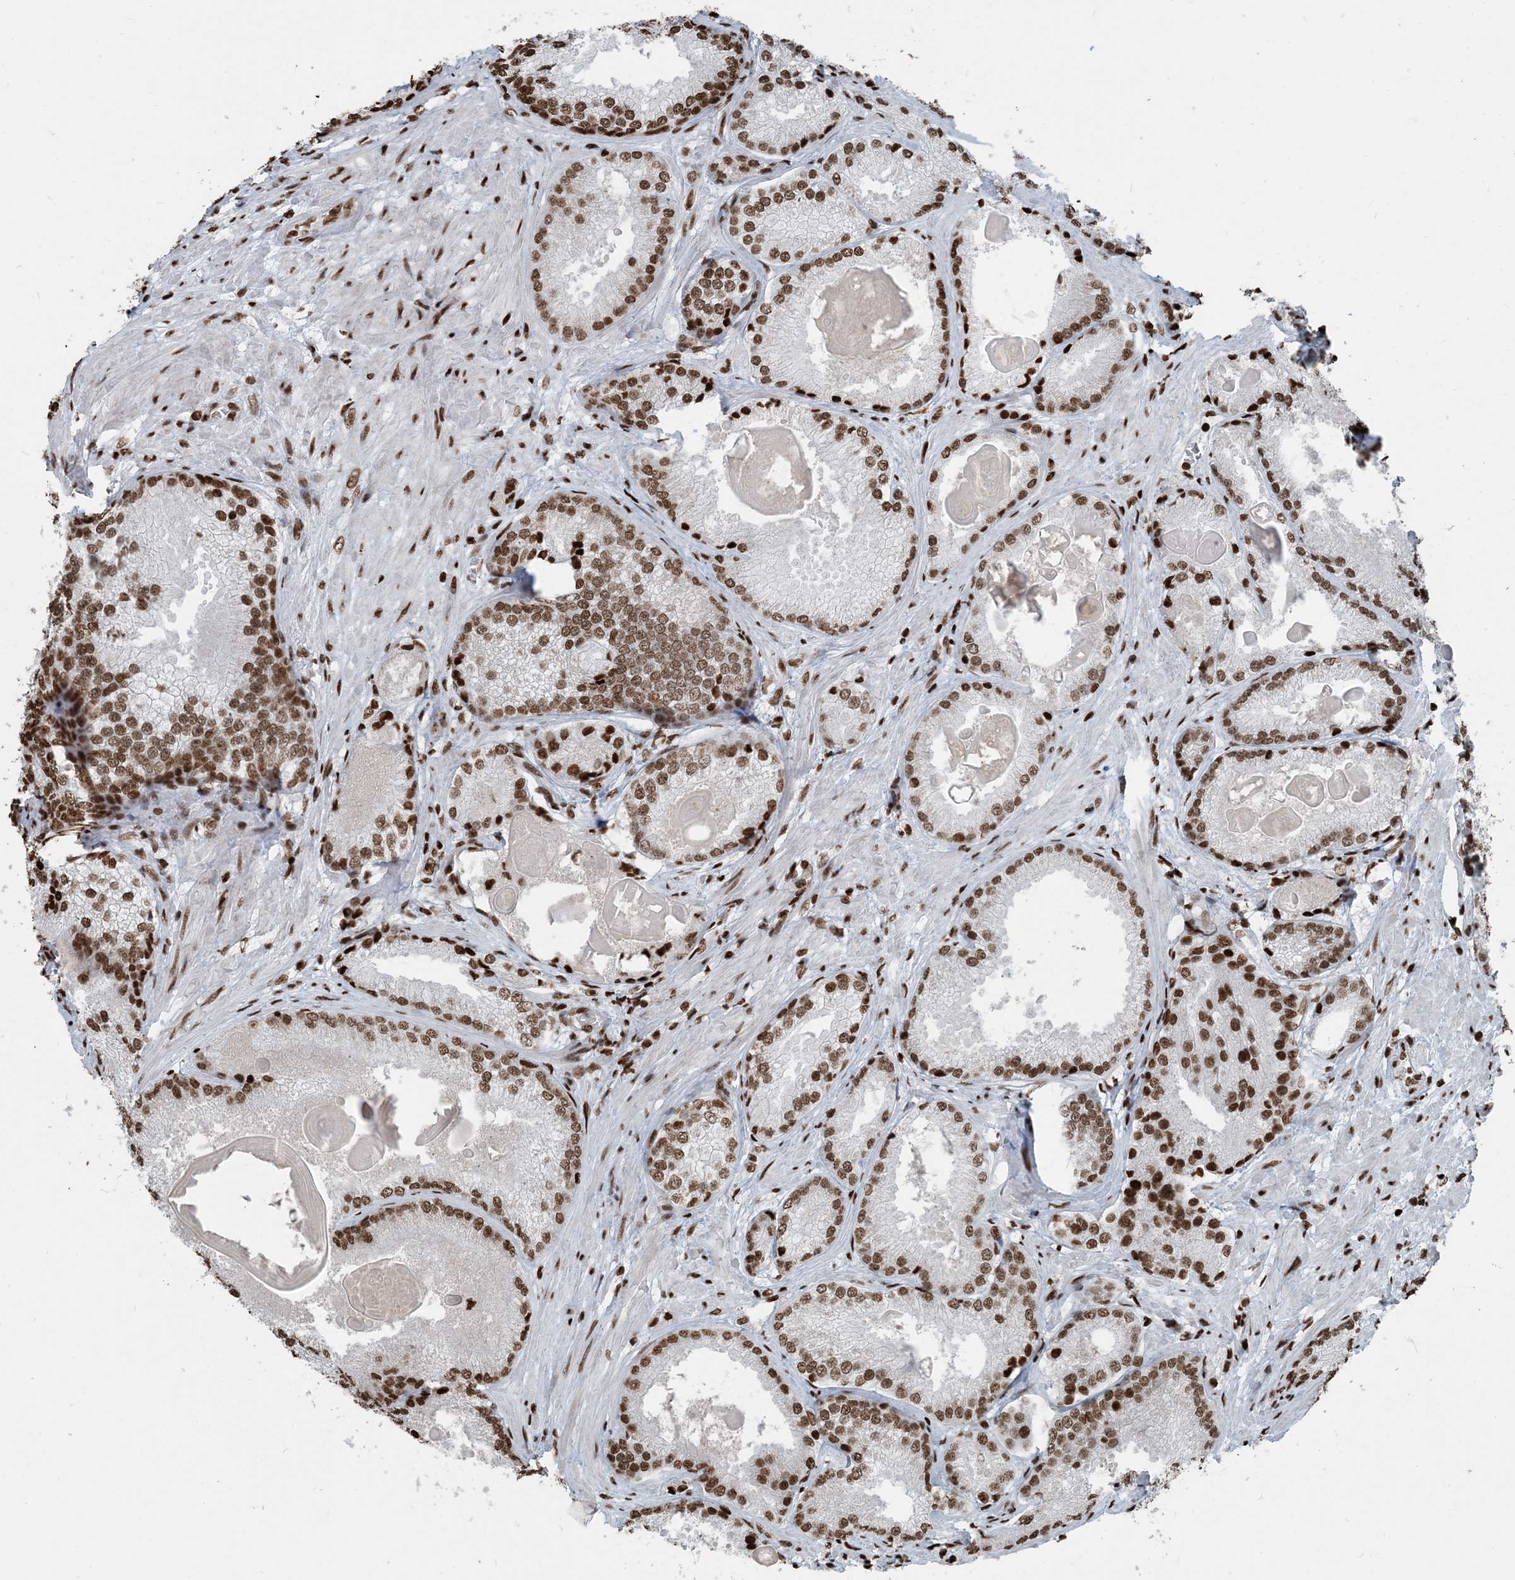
{"staining": {"intensity": "moderate", "quantity": ">75%", "location": "nuclear"}, "tissue": "prostate cancer", "cell_type": "Tumor cells", "image_type": "cancer", "snomed": [{"axis": "morphology", "description": "Adenocarcinoma, High grade"}, {"axis": "topography", "description": "Prostate"}], "caption": "Protein expression analysis of prostate high-grade adenocarcinoma displays moderate nuclear staining in approximately >75% of tumor cells.", "gene": "H3-3B", "patient": {"sex": "male", "age": 66}}